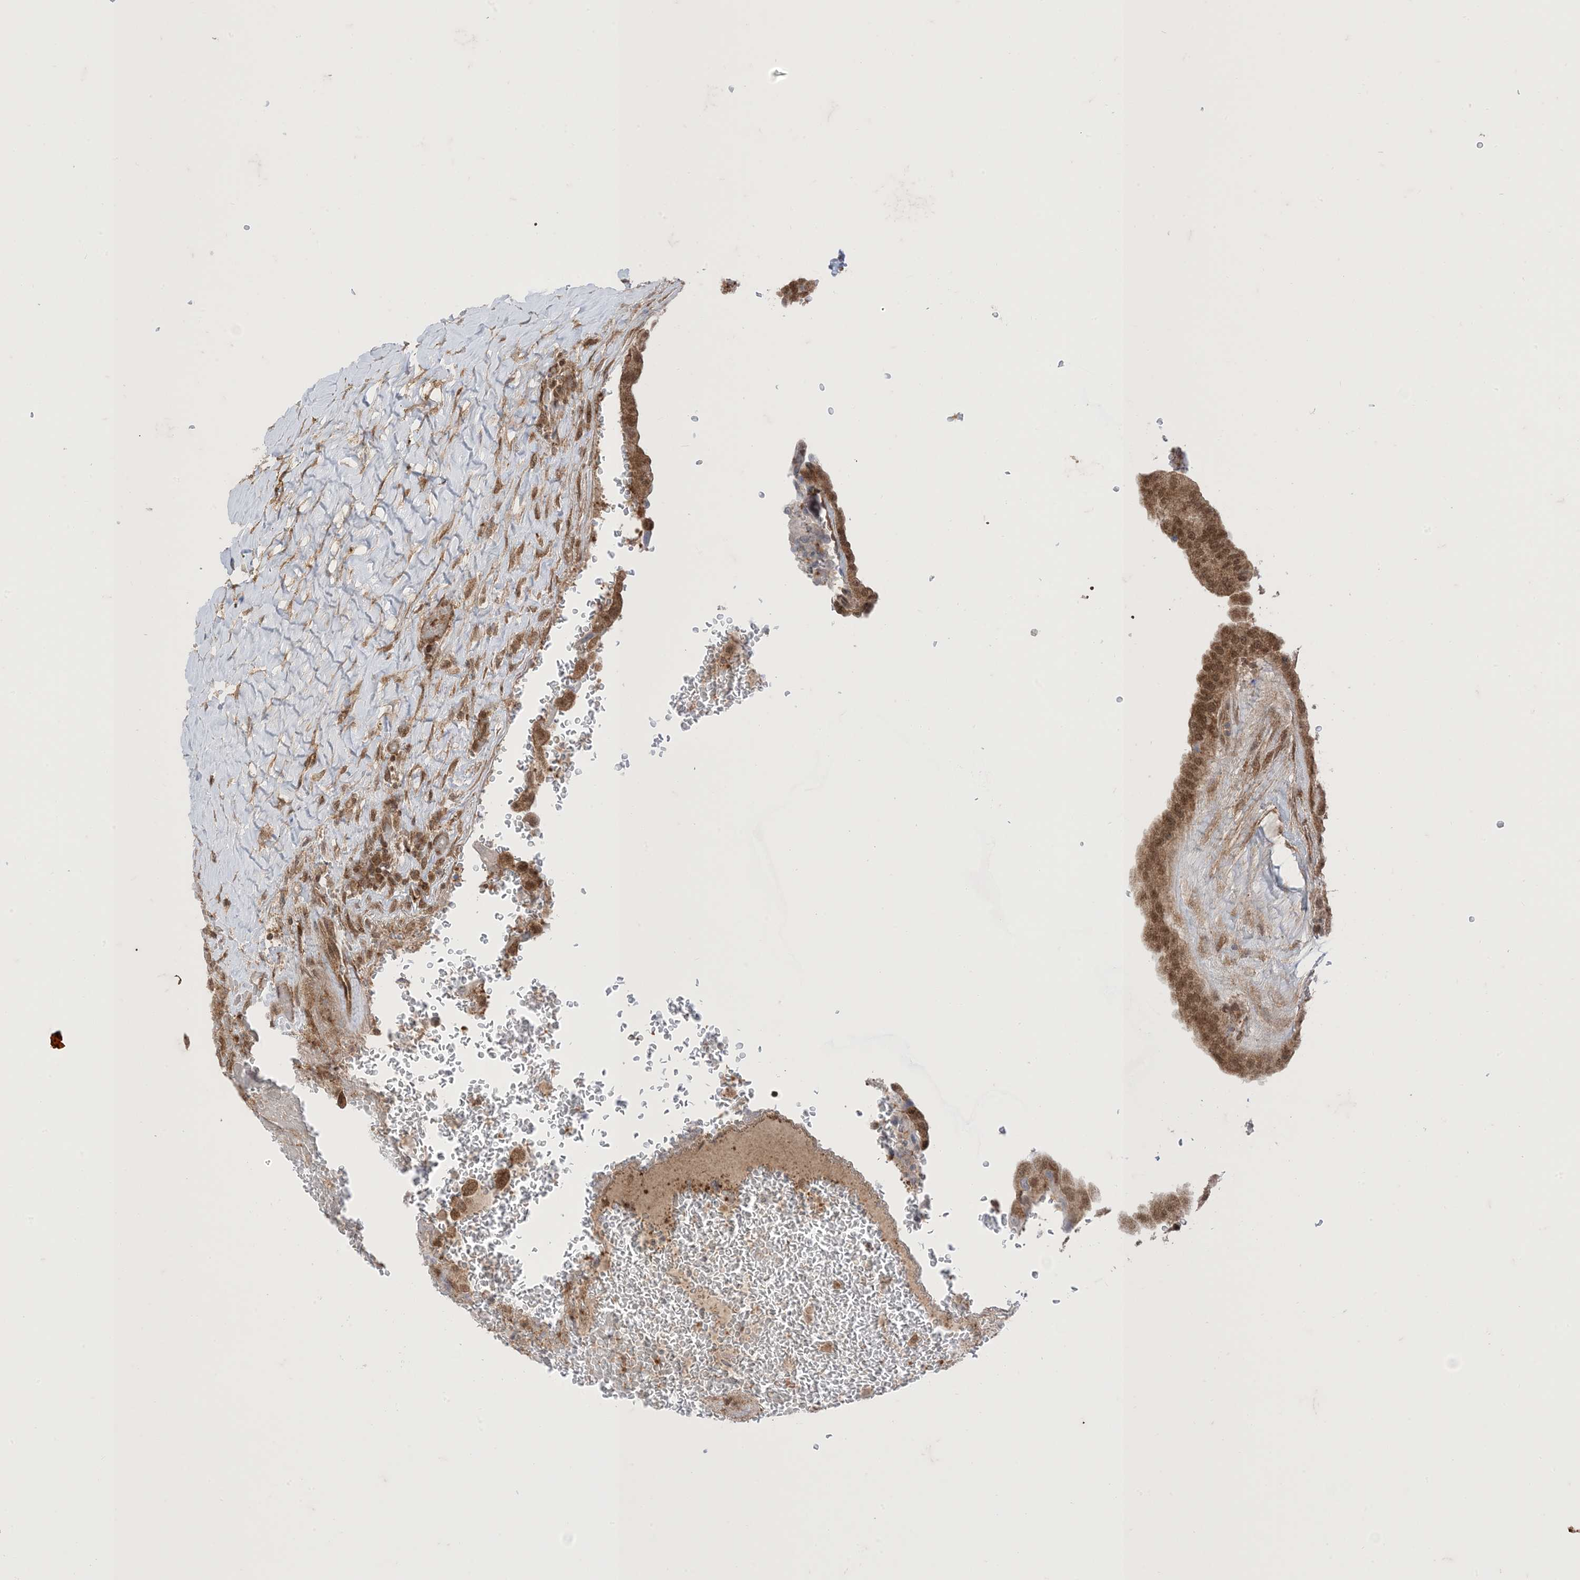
{"staining": {"intensity": "strong", "quantity": ">75%", "location": "cytoplasmic/membranous,nuclear"}, "tissue": "thyroid cancer", "cell_type": "Tumor cells", "image_type": "cancer", "snomed": [{"axis": "morphology", "description": "Papillary adenocarcinoma, NOS"}, {"axis": "topography", "description": "Thyroid gland"}], "caption": "This micrograph demonstrates immunohistochemistry staining of human thyroid cancer (papillary adenocarcinoma), with high strong cytoplasmic/membranous and nuclear positivity in about >75% of tumor cells.", "gene": "PTPA", "patient": {"sex": "male", "age": 77}}